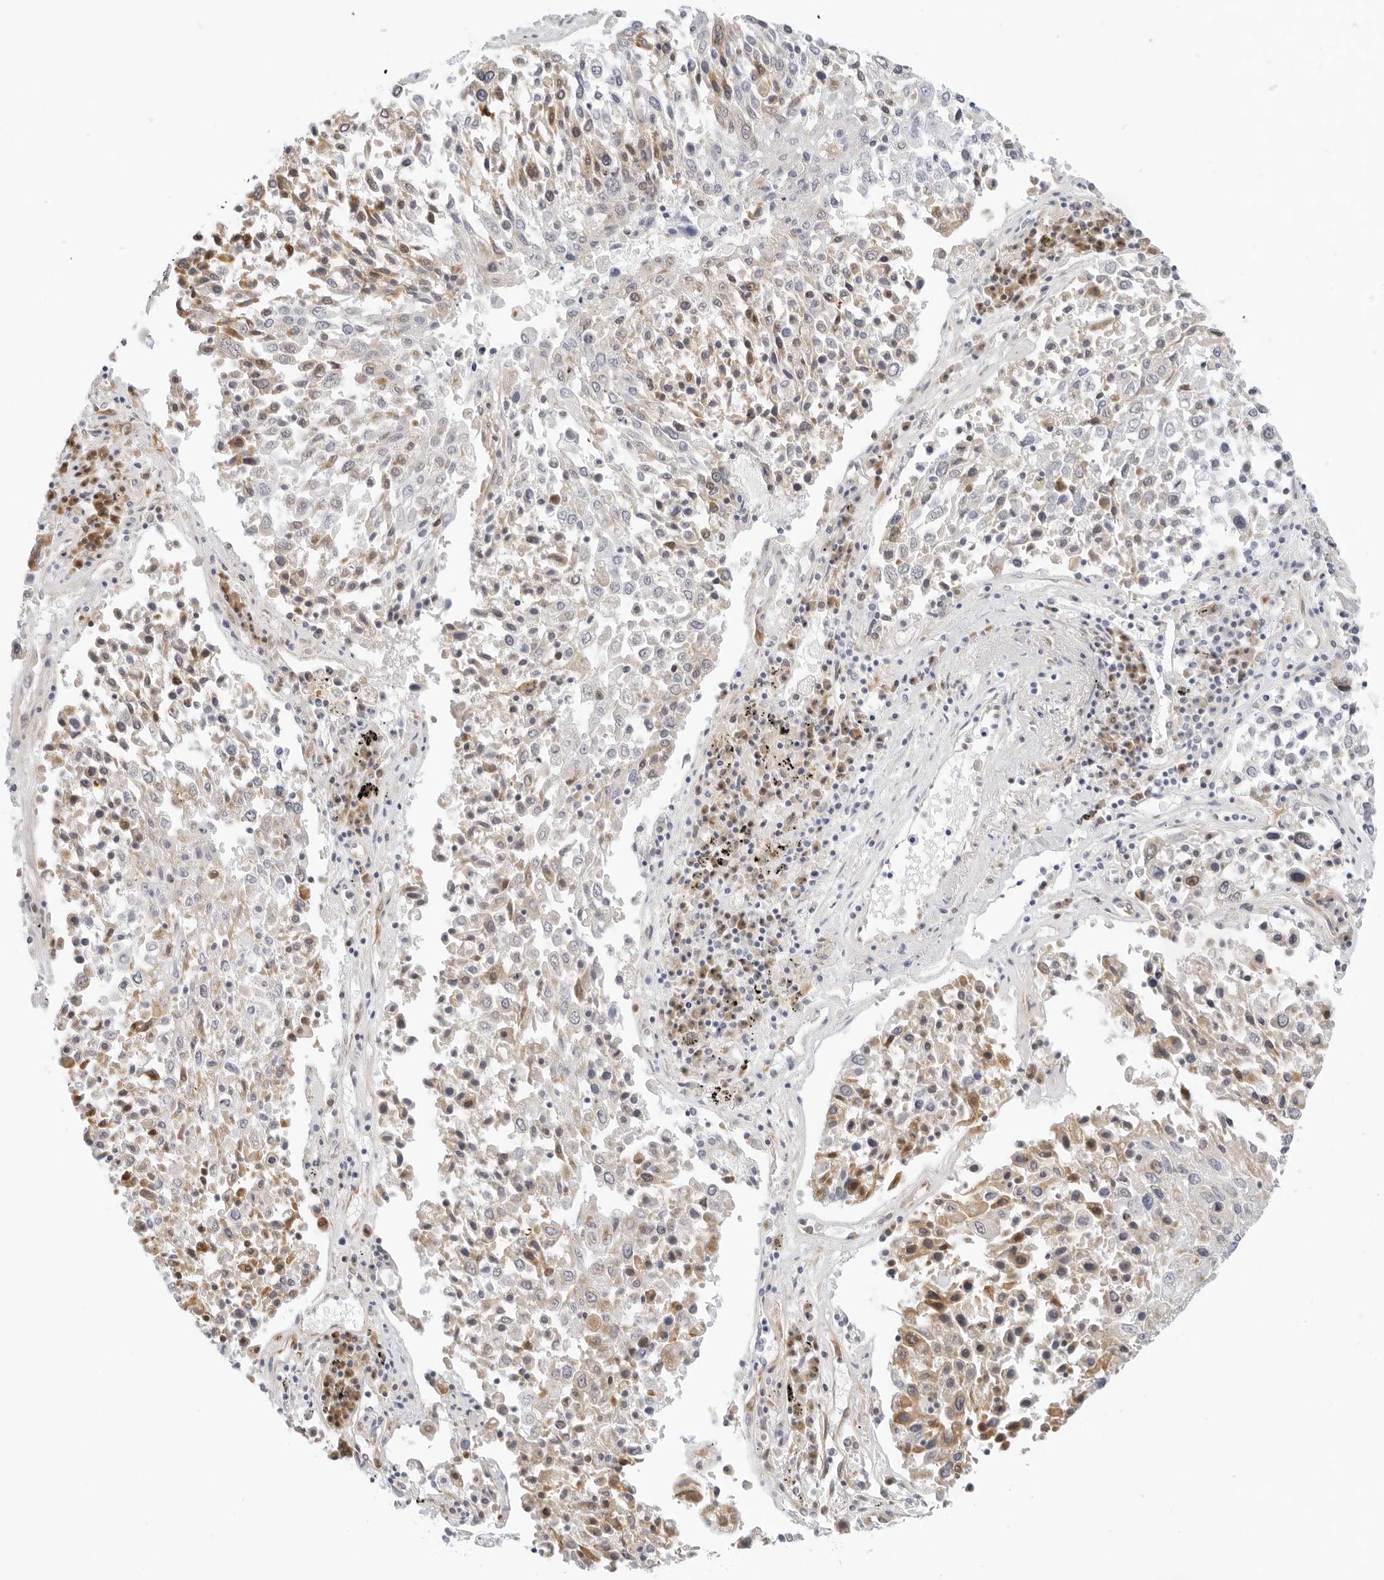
{"staining": {"intensity": "weak", "quantity": "25%-75%", "location": "cytoplasmic/membranous"}, "tissue": "lung cancer", "cell_type": "Tumor cells", "image_type": "cancer", "snomed": [{"axis": "morphology", "description": "Squamous cell carcinoma, NOS"}, {"axis": "topography", "description": "Lung"}], "caption": "Lung cancer (squamous cell carcinoma) stained with IHC displays weak cytoplasmic/membranous positivity in about 25%-75% of tumor cells. The protein is stained brown, and the nuclei are stained in blue (DAB IHC with brightfield microscopy, high magnification).", "gene": "RC3H1", "patient": {"sex": "male", "age": 65}}